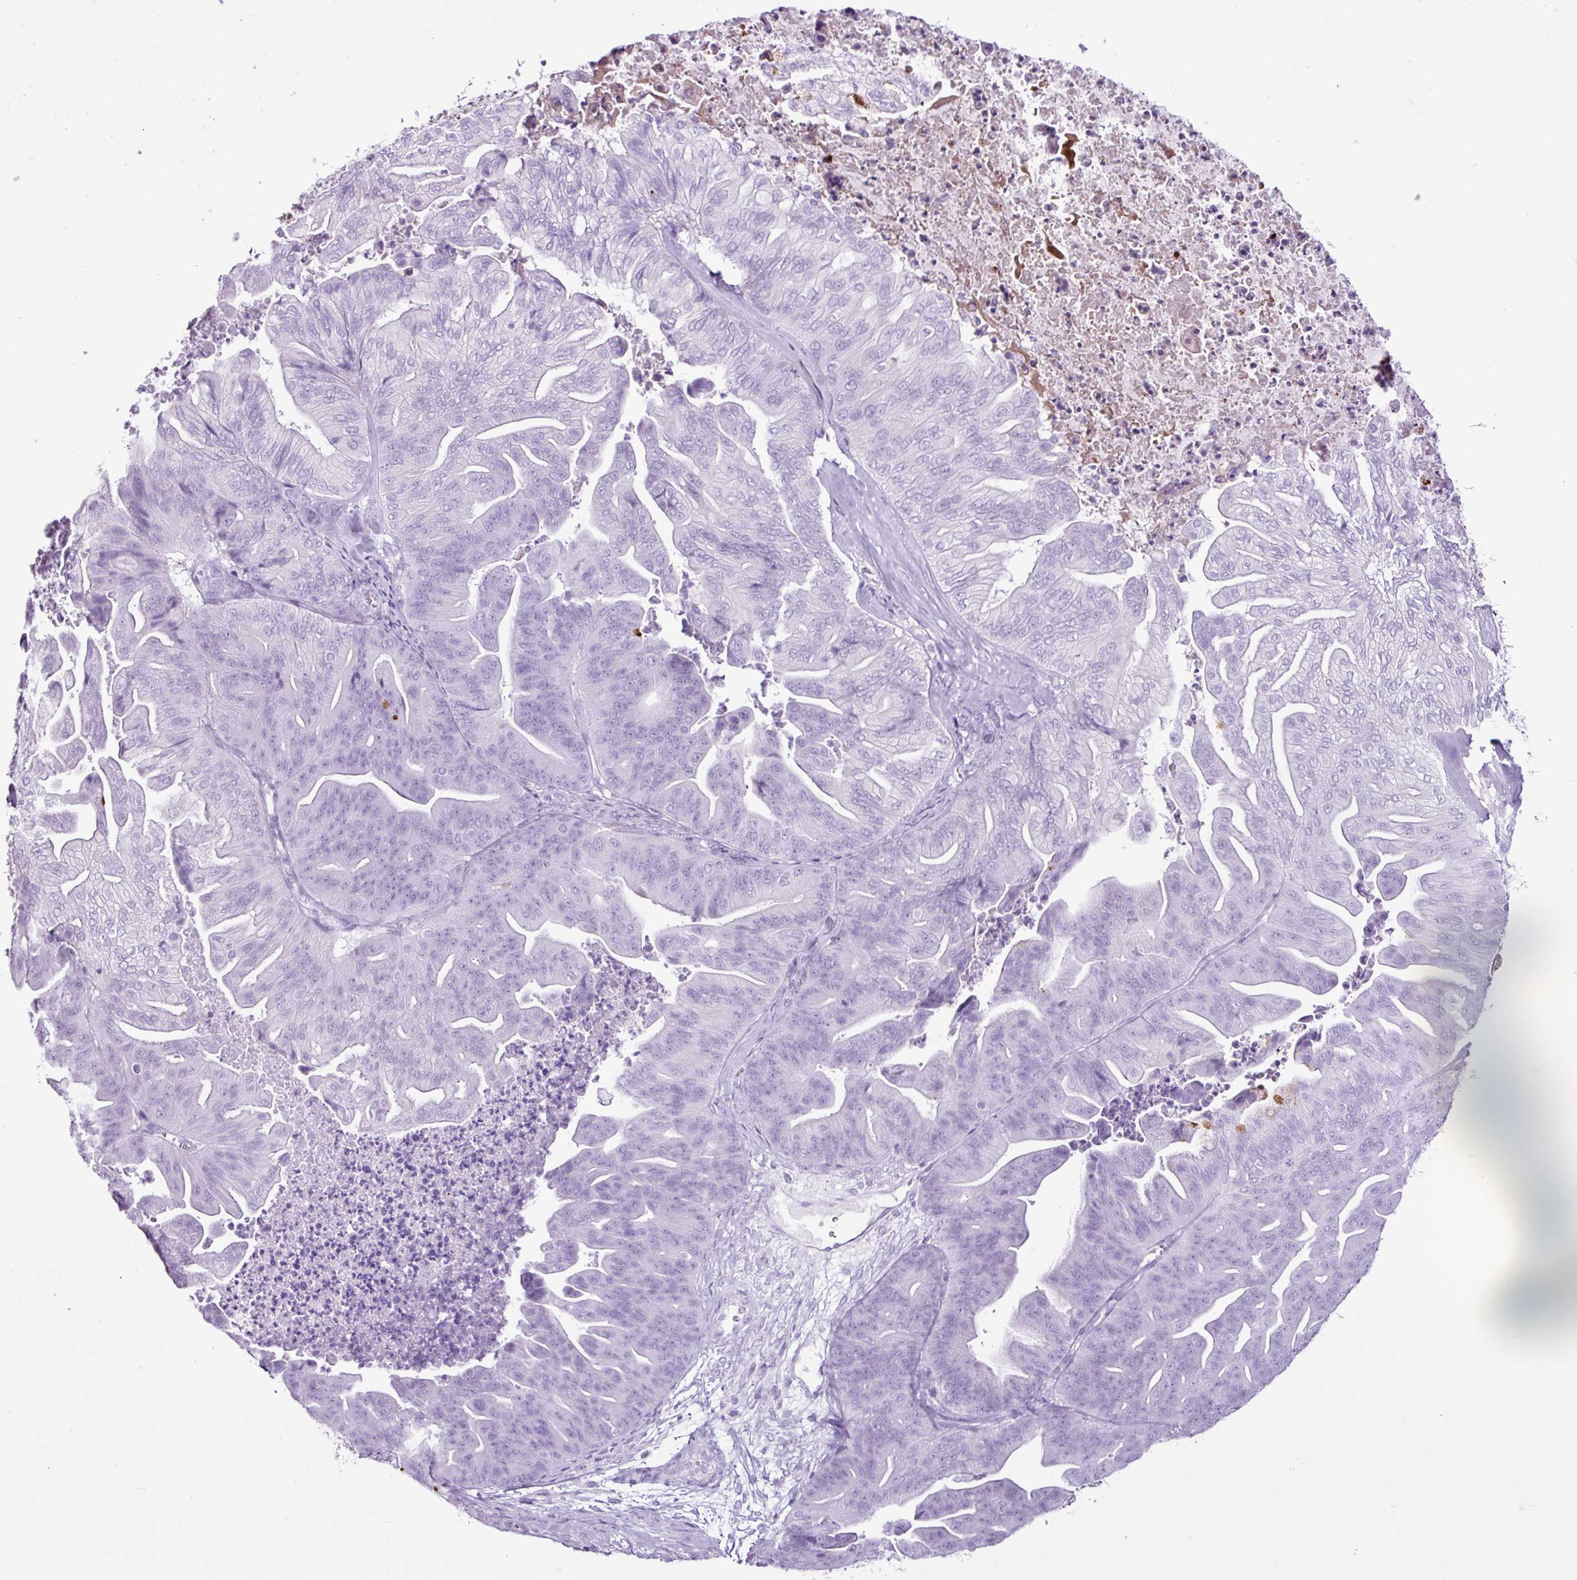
{"staining": {"intensity": "negative", "quantity": "none", "location": "none"}, "tissue": "ovarian cancer", "cell_type": "Tumor cells", "image_type": "cancer", "snomed": [{"axis": "morphology", "description": "Cystadenocarcinoma, mucinous, NOS"}, {"axis": "topography", "description": "Ovary"}], "caption": "Tumor cells are negative for brown protein staining in ovarian cancer.", "gene": "PGR", "patient": {"sex": "female", "age": 67}}